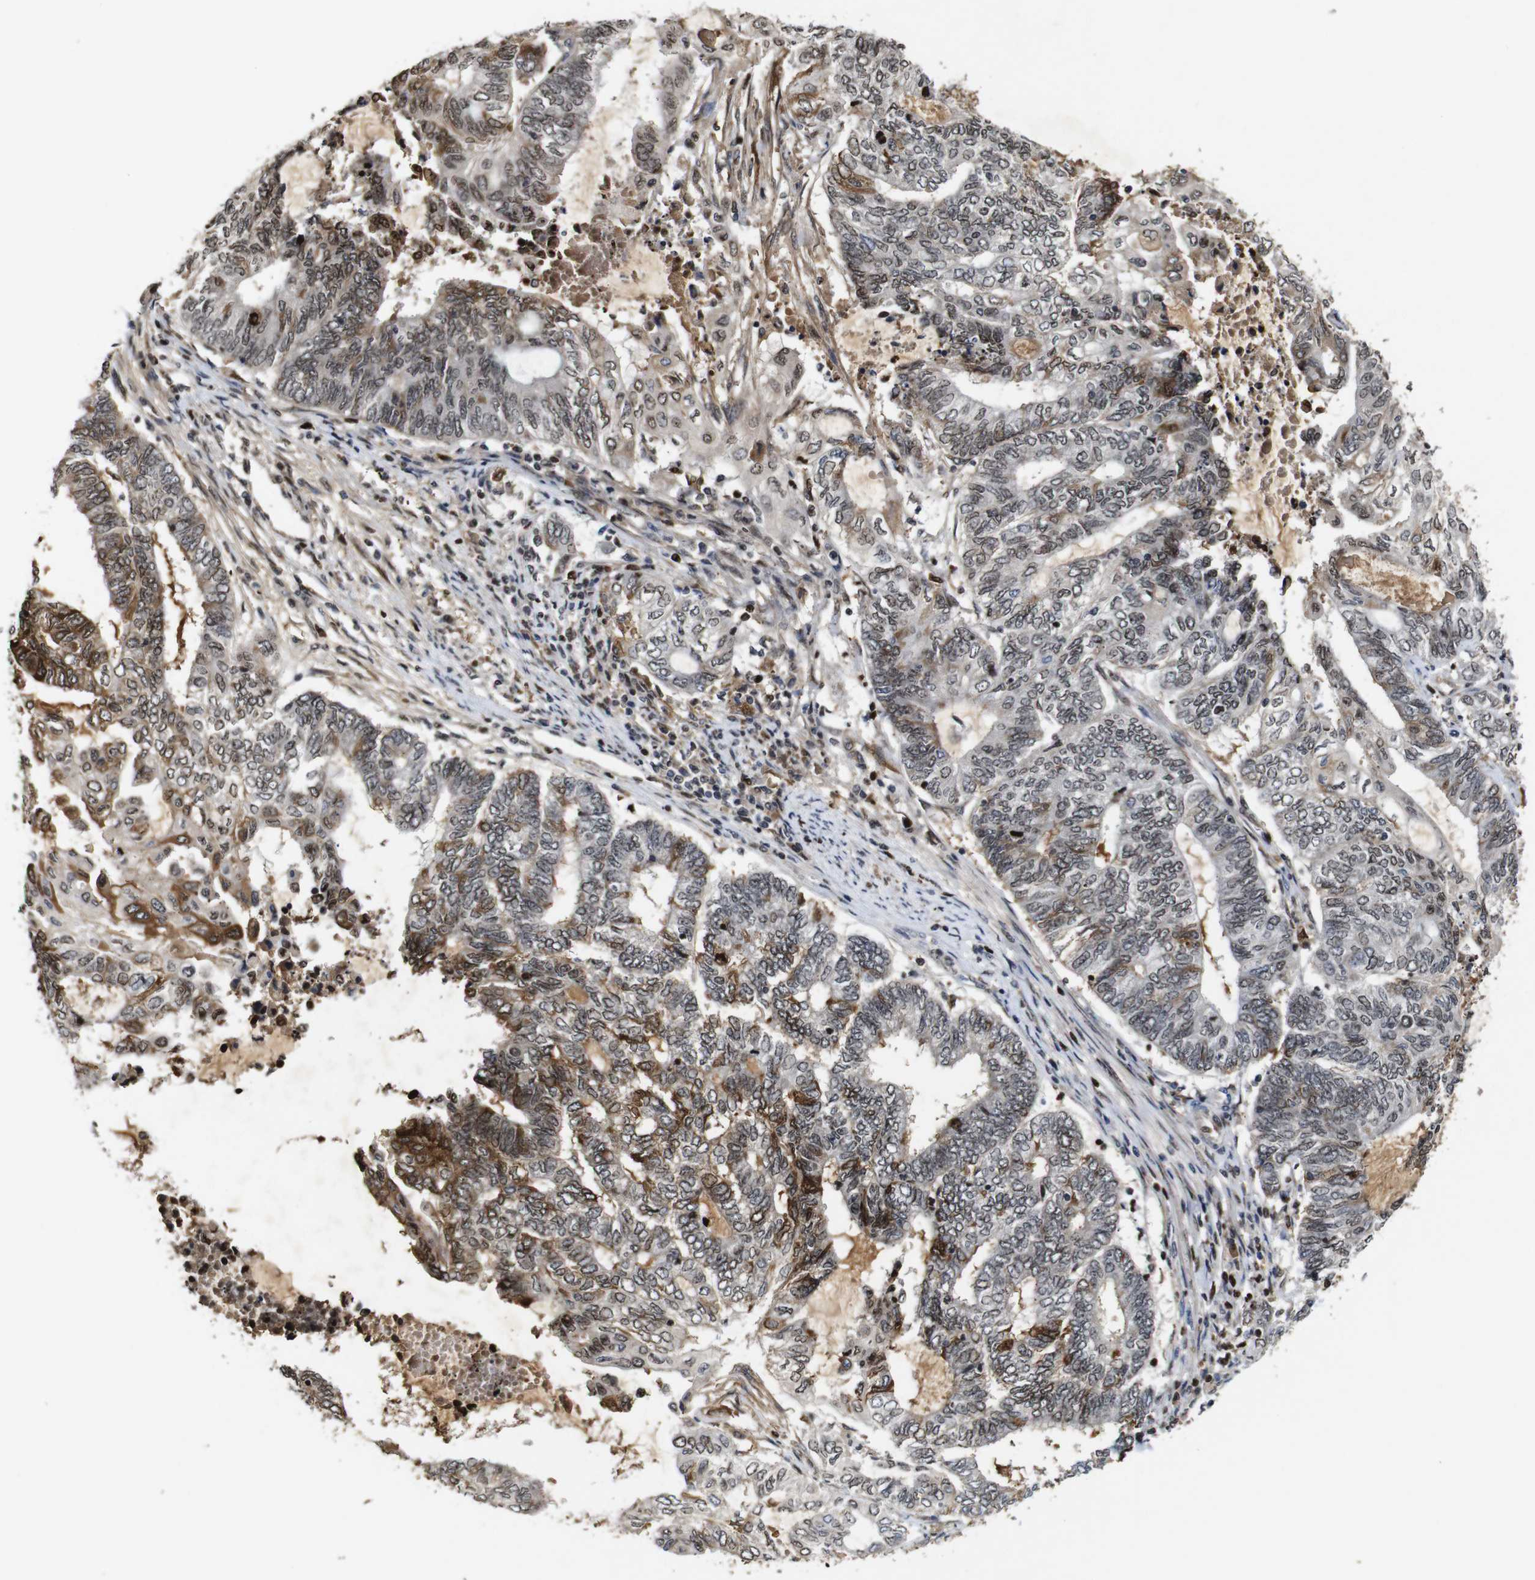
{"staining": {"intensity": "moderate", "quantity": "<25%", "location": "cytoplasmic/membranous,nuclear"}, "tissue": "endometrial cancer", "cell_type": "Tumor cells", "image_type": "cancer", "snomed": [{"axis": "morphology", "description": "Adenocarcinoma, NOS"}, {"axis": "topography", "description": "Uterus"}, {"axis": "topography", "description": "Endometrium"}], "caption": "Protein expression analysis of adenocarcinoma (endometrial) demonstrates moderate cytoplasmic/membranous and nuclear positivity in about <25% of tumor cells. The protein is stained brown, and the nuclei are stained in blue (DAB IHC with brightfield microscopy, high magnification).", "gene": "MYC", "patient": {"sex": "female", "age": 70}}